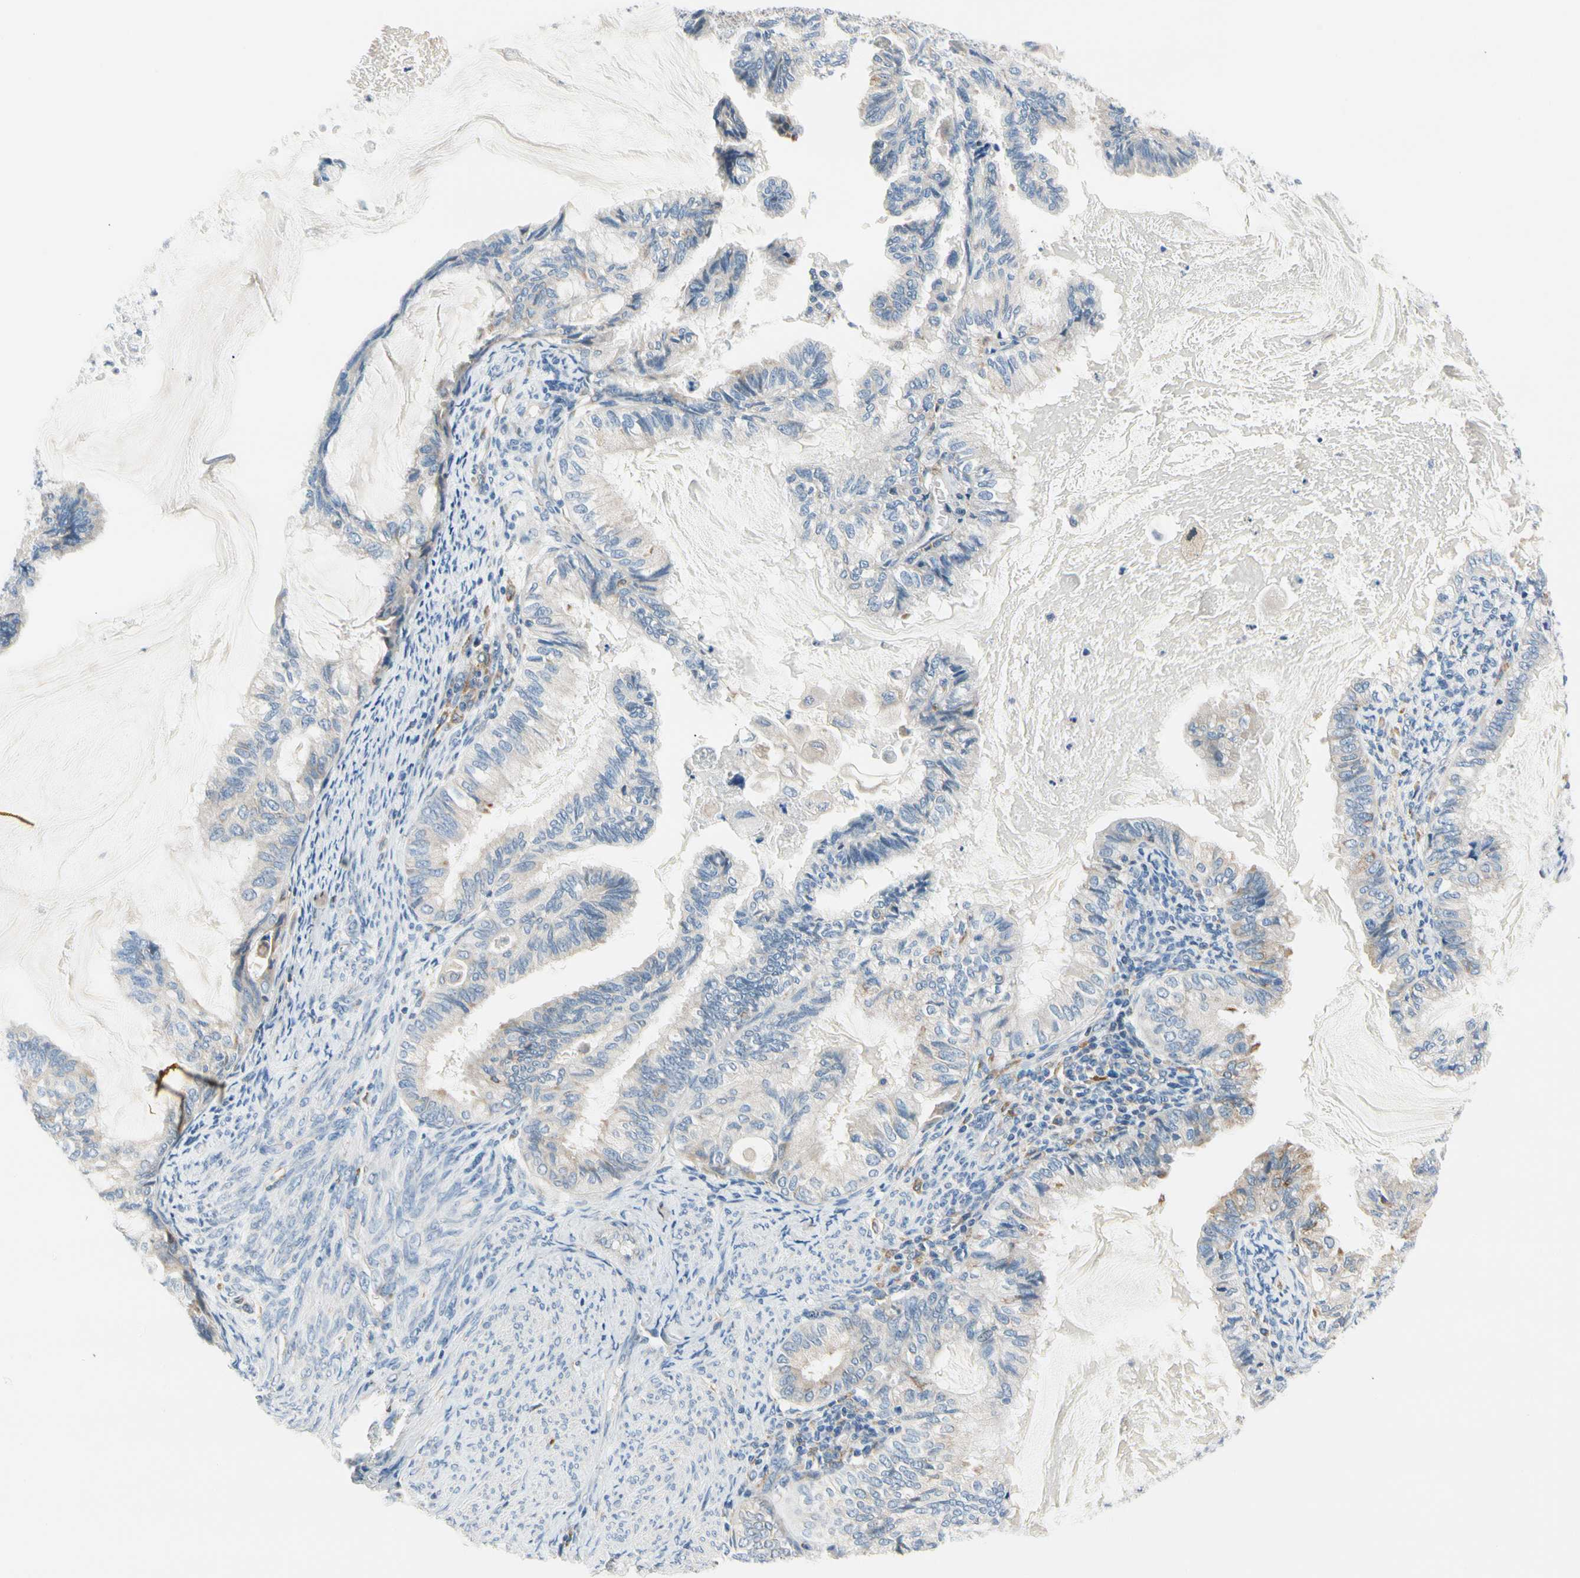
{"staining": {"intensity": "negative", "quantity": "none", "location": "none"}, "tissue": "cervical cancer", "cell_type": "Tumor cells", "image_type": "cancer", "snomed": [{"axis": "morphology", "description": "Normal tissue, NOS"}, {"axis": "morphology", "description": "Adenocarcinoma, NOS"}, {"axis": "topography", "description": "Cervix"}, {"axis": "topography", "description": "Endometrium"}], "caption": "An image of cervical adenocarcinoma stained for a protein exhibits no brown staining in tumor cells.", "gene": "STXBP1", "patient": {"sex": "female", "age": 86}}